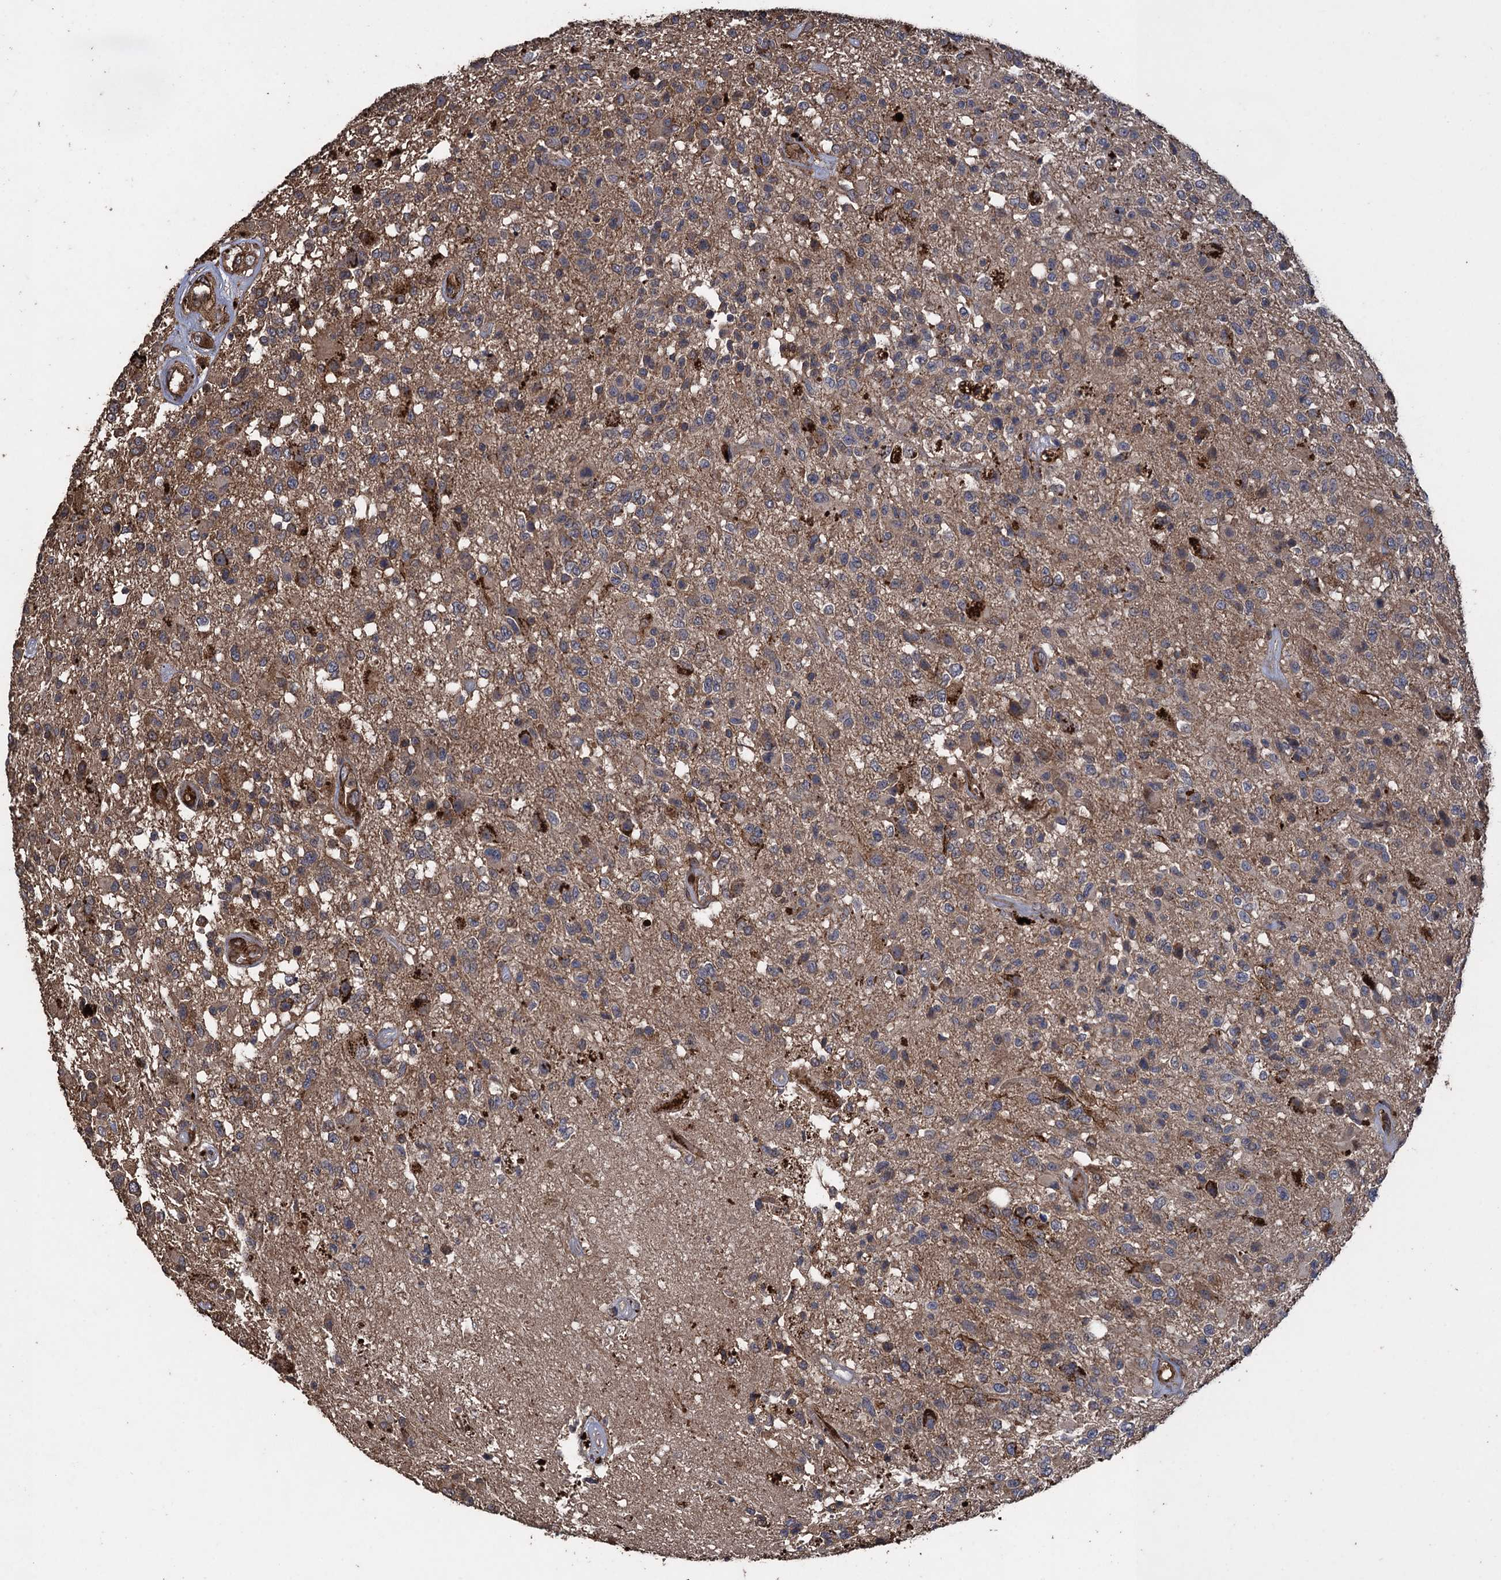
{"staining": {"intensity": "weak", "quantity": "25%-75%", "location": "cytoplasmic/membranous"}, "tissue": "glioma", "cell_type": "Tumor cells", "image_type": "cancer", "snomed": [{"axis": "morphology", "description": "Glioma, malignant, High grade"}, {"axis": "morphology", "description": "Glioblastoma, NOS"}, {"axis": "topography", "description": "Brain"}], "caption": "This is a photomicrograph of immunohistochemistry staining of glioma, which shows weak staining in the cytoplasmic/membranous of tumor cells.", "gene": "TXNDC11", "patient": {"sex": "male", "age": 60}}